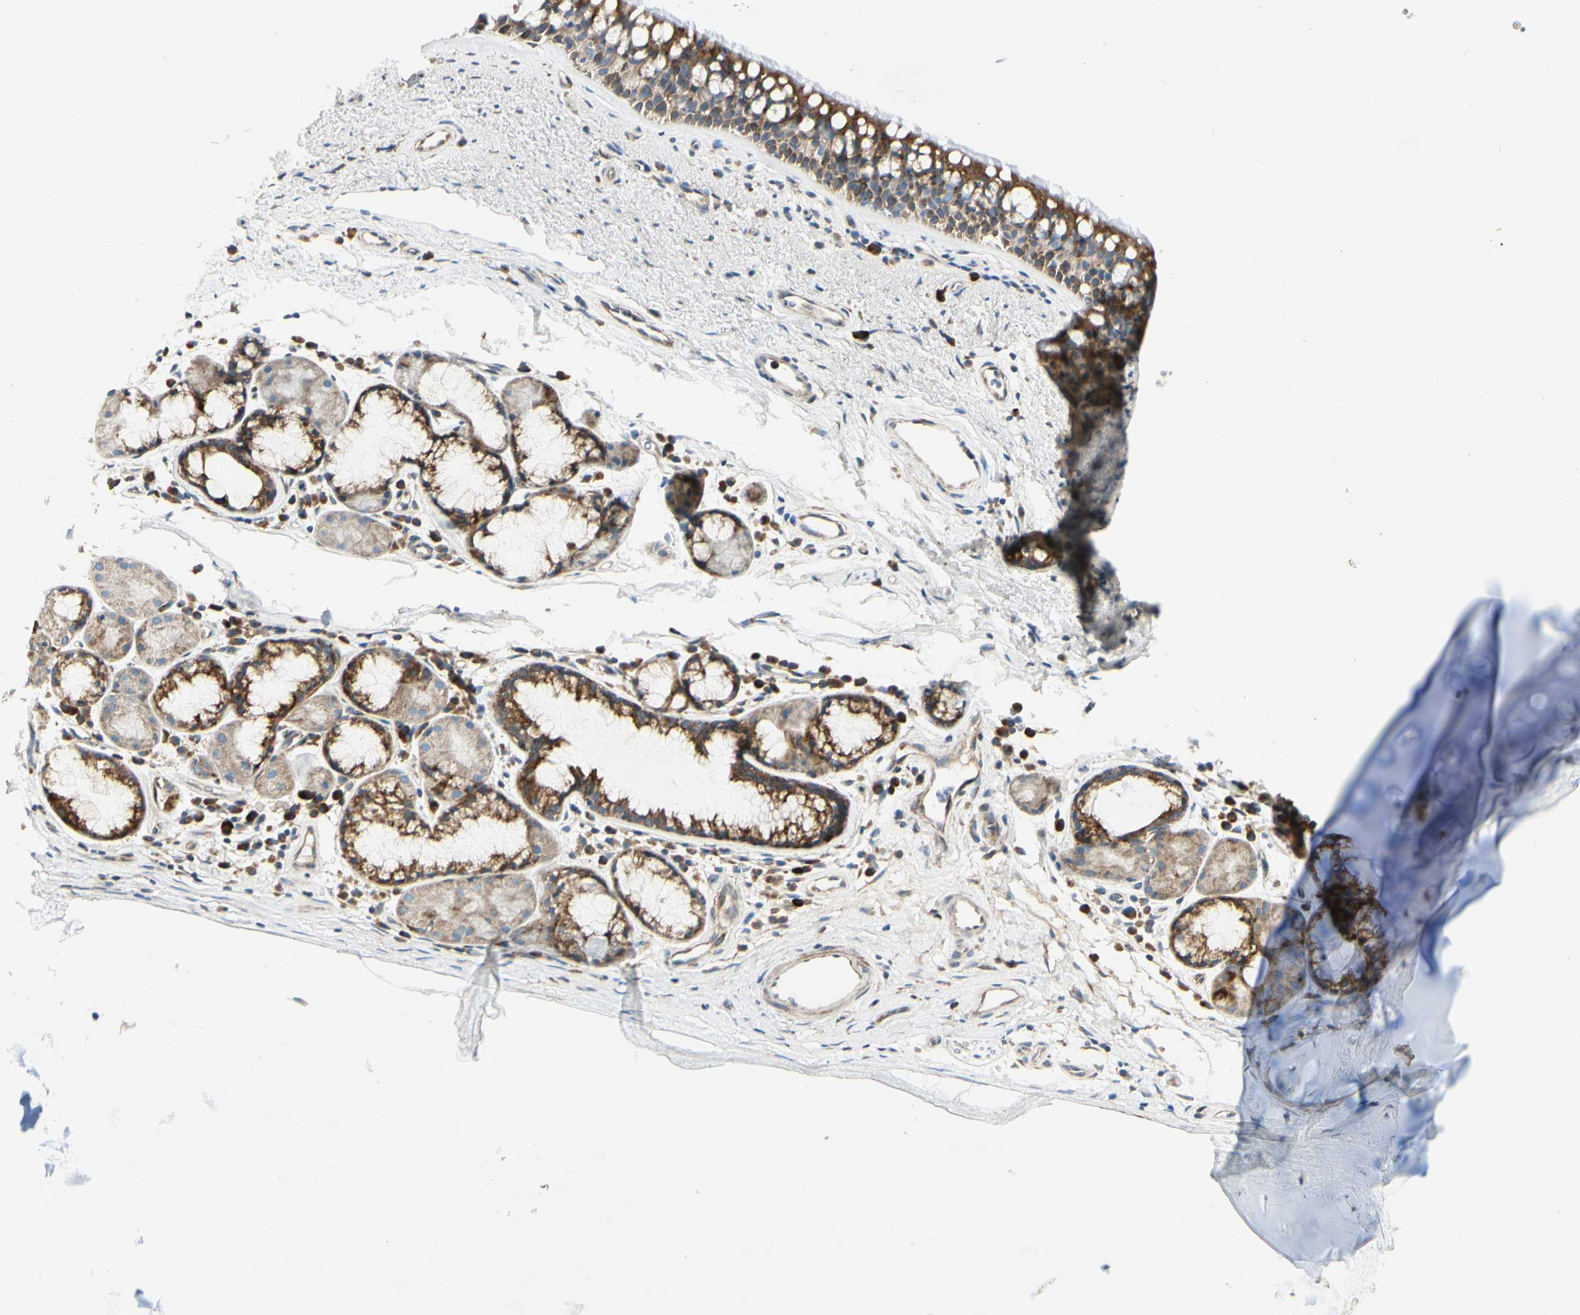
{"staining": {"intensity": "strong", "quantity": ">75%", "location": "cytoplasmic/membranous"}, "tissue": "bronchus", "cell_type": "Respiratory epithelial cells", "image_type": "normal", "snomed": [{"axis": "morphology", "description": "Normal tissue, NOS"}, {"axis": "topography", "description": "Bronchus"}], "caption": "IHC histopathology image of unremarkable human bronchus stained for a protein (brown), which exhibits high levels of strong cytoplasmic/membranous staining in approximately >75% of respiratory epithelial cells.", "gene": "MRPL9", "patient": {"sex": "female", "age": 54}}